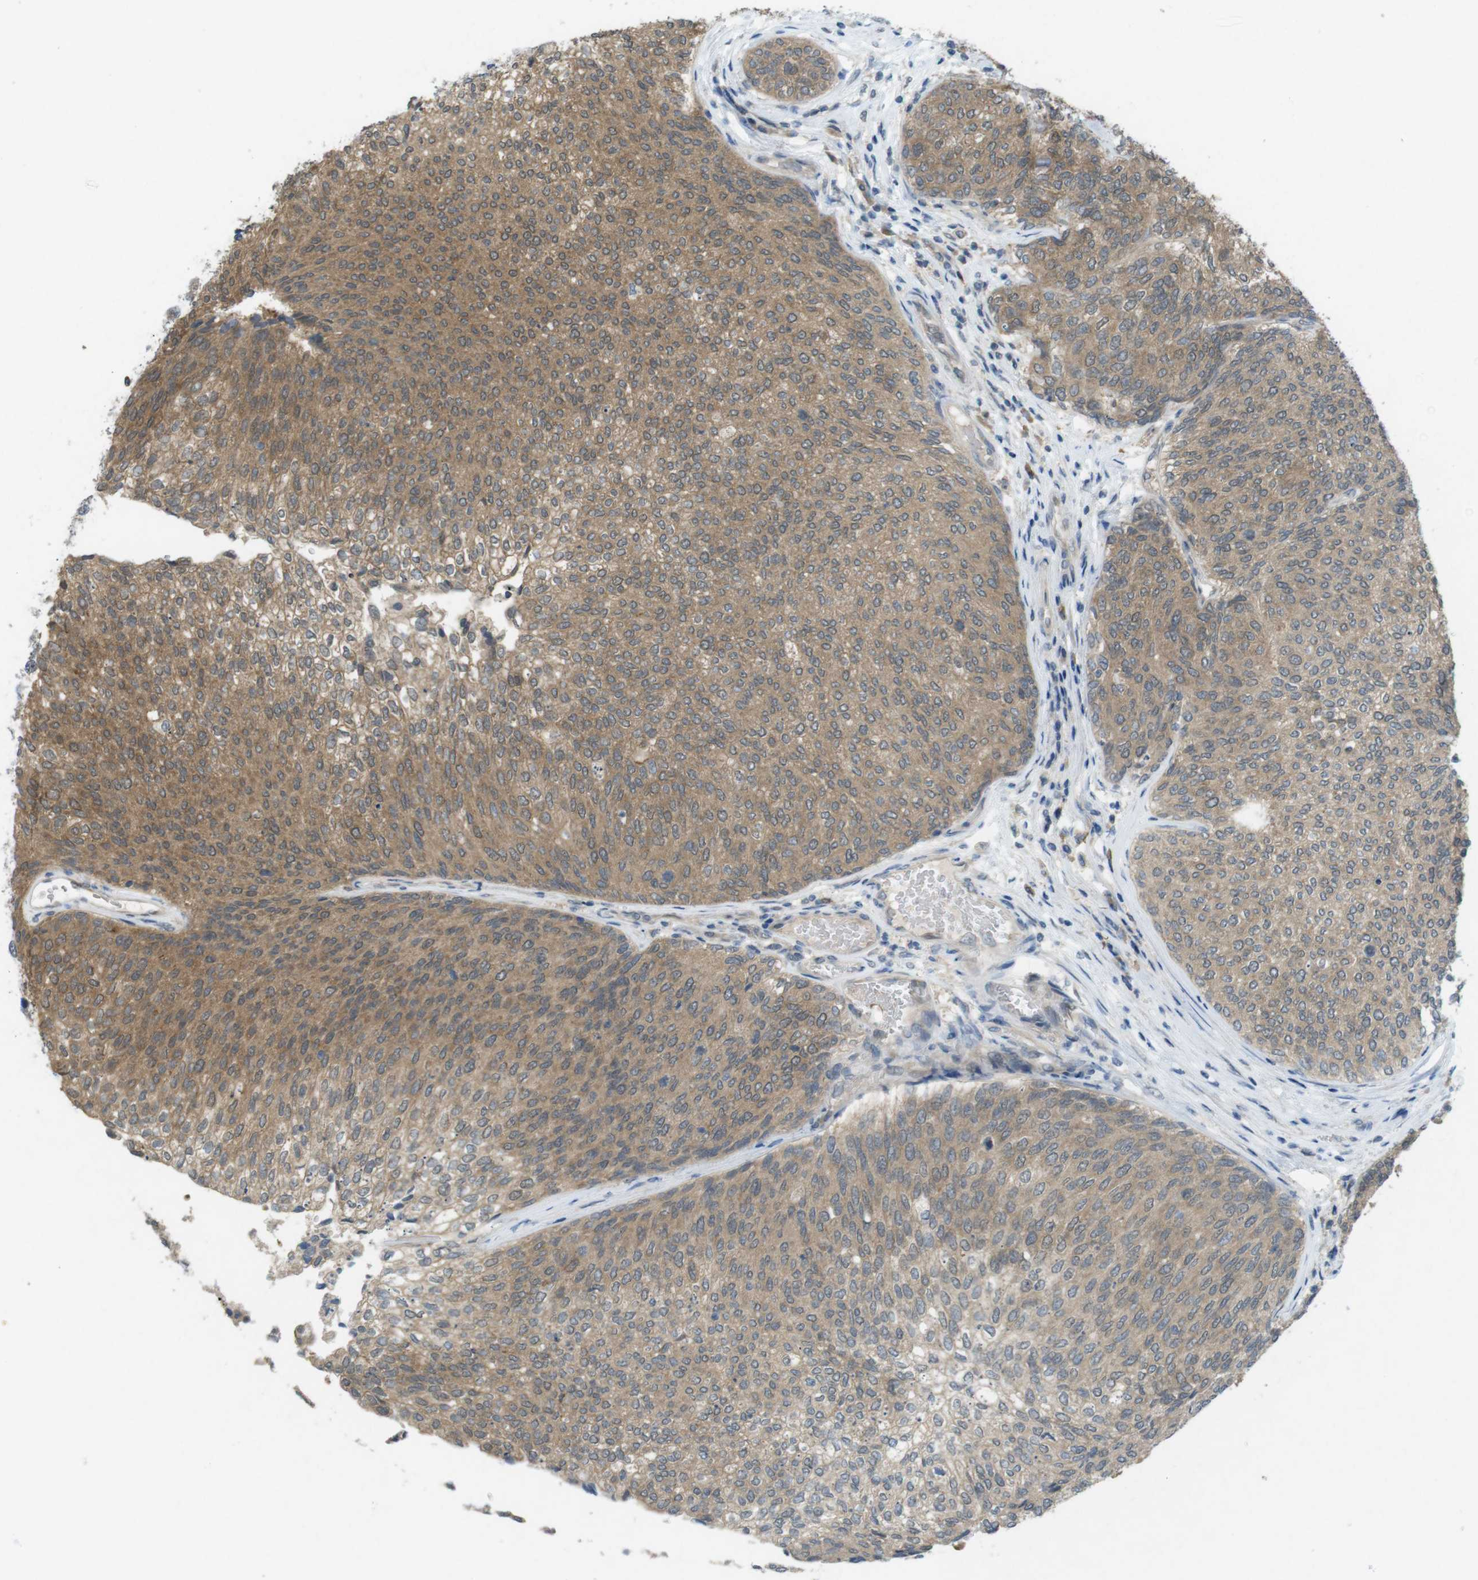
{"staining": {"intensity": "moderate", "quantity": ">75%", "location": "cytoplasmic/membranous"}, "tissue": "urothelial cancer", "cell_type": "Tumor cells", "image_type": "cancer", "snomed": [{"axis": "morphology", "description": "Urothelial carcinoma, Low grade"}, {"axis": "topography", "description": "Urinary bladder"}], "caption": "There is medium levels of moderate cytoplasmic/membranous positivity in tumor cells of urothelial cancer, as demonstrated by immunohistochemical staining (brown color).", "gene": "SUGT1", "patient": {"sex": "female", "age": 79}}